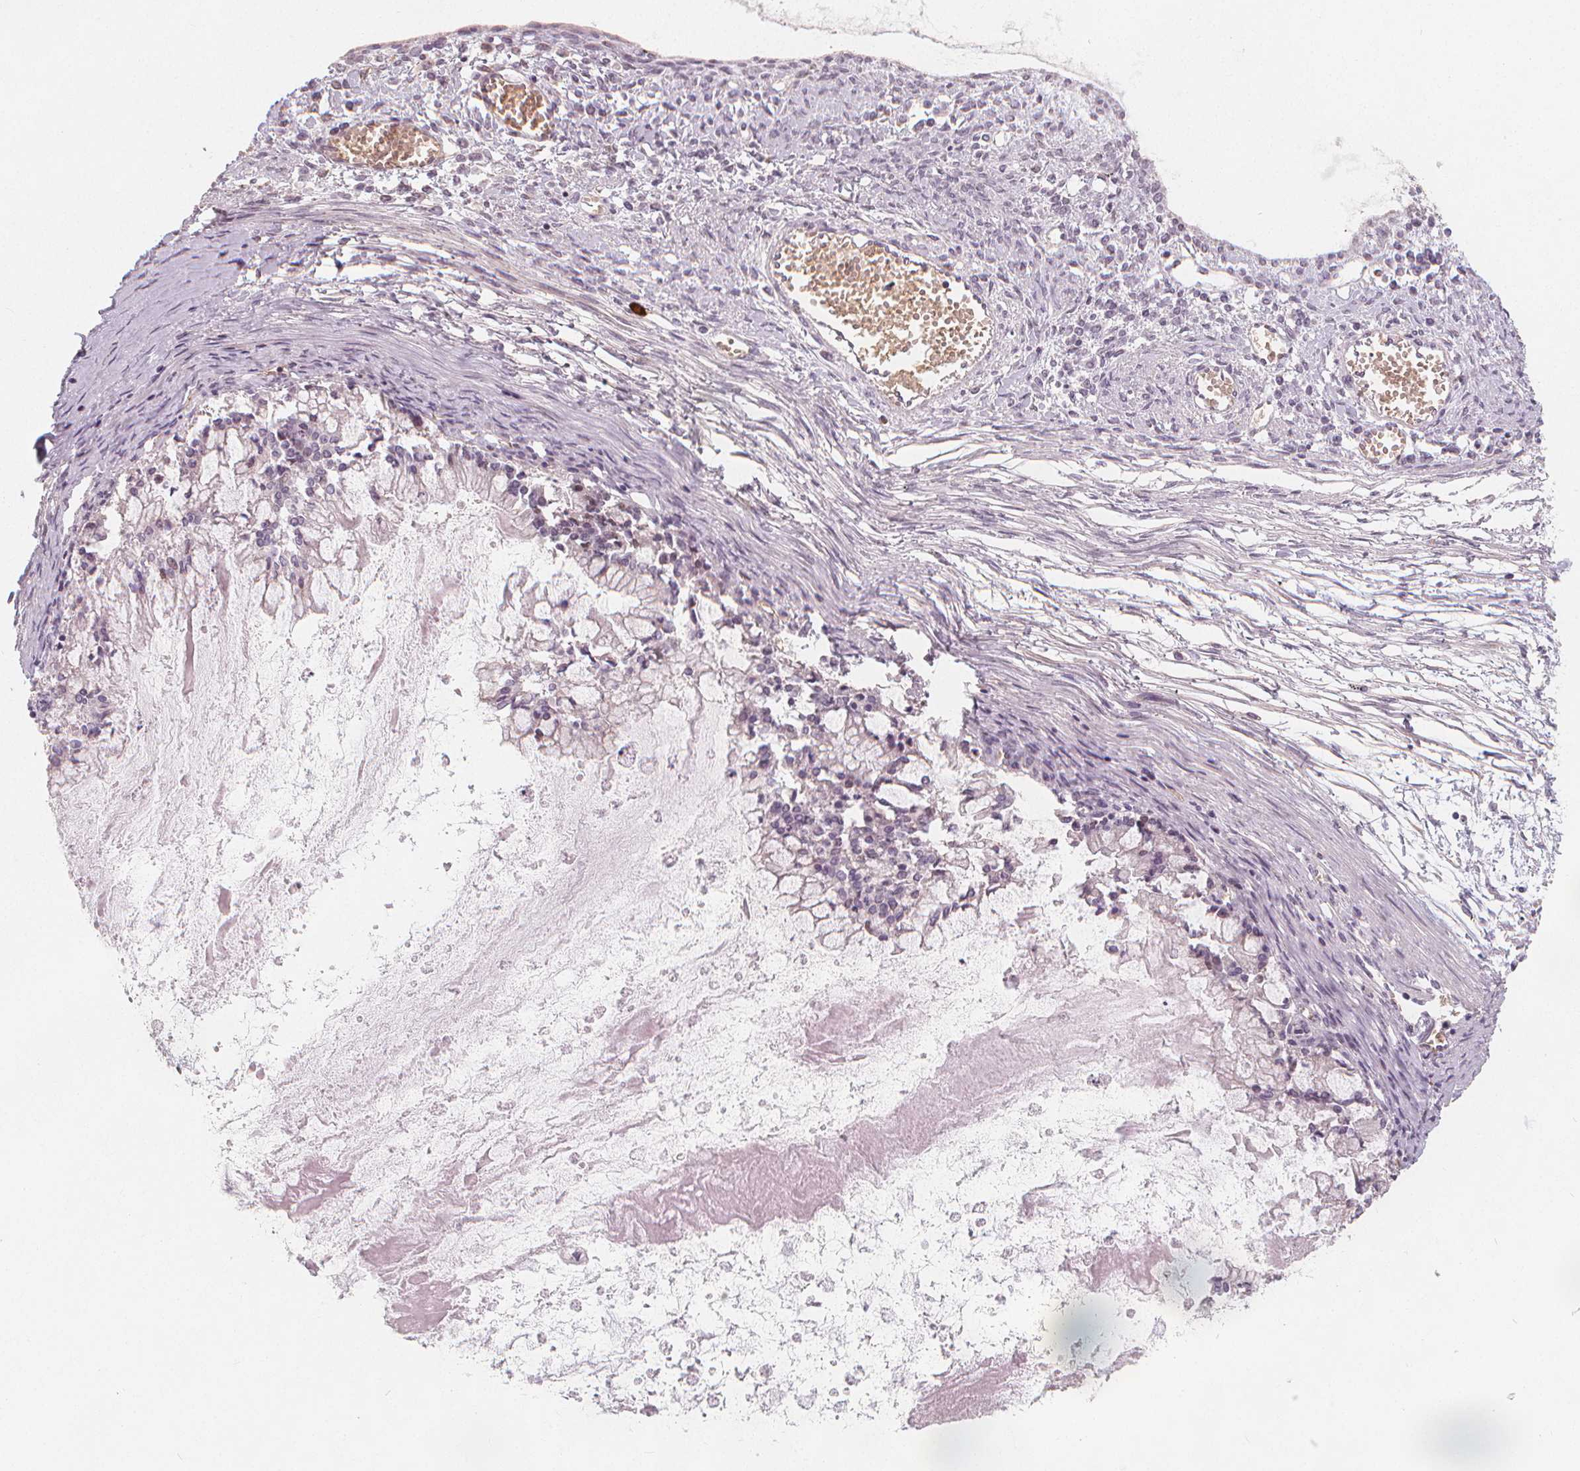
{"staining": {"intensity": "negative", "quantity": "none", "location": "none"}, "tissue": "ovarian cancer", "cell_type": "Tumor cells", "image_type": "cancer", "snomed": [{"axis": "morphology", "description": "Cystadenocarcinoma, mucinous, NOS"}, {"axis": "topography", "description": "Ovary"}], "caption": "This is an IHC image of human mucinous cystadenocarcinoma (ovarian). There is no staining in tumor cells.", "gene": "TIPIN", "patient": {"sex": "female", "age": 67}}